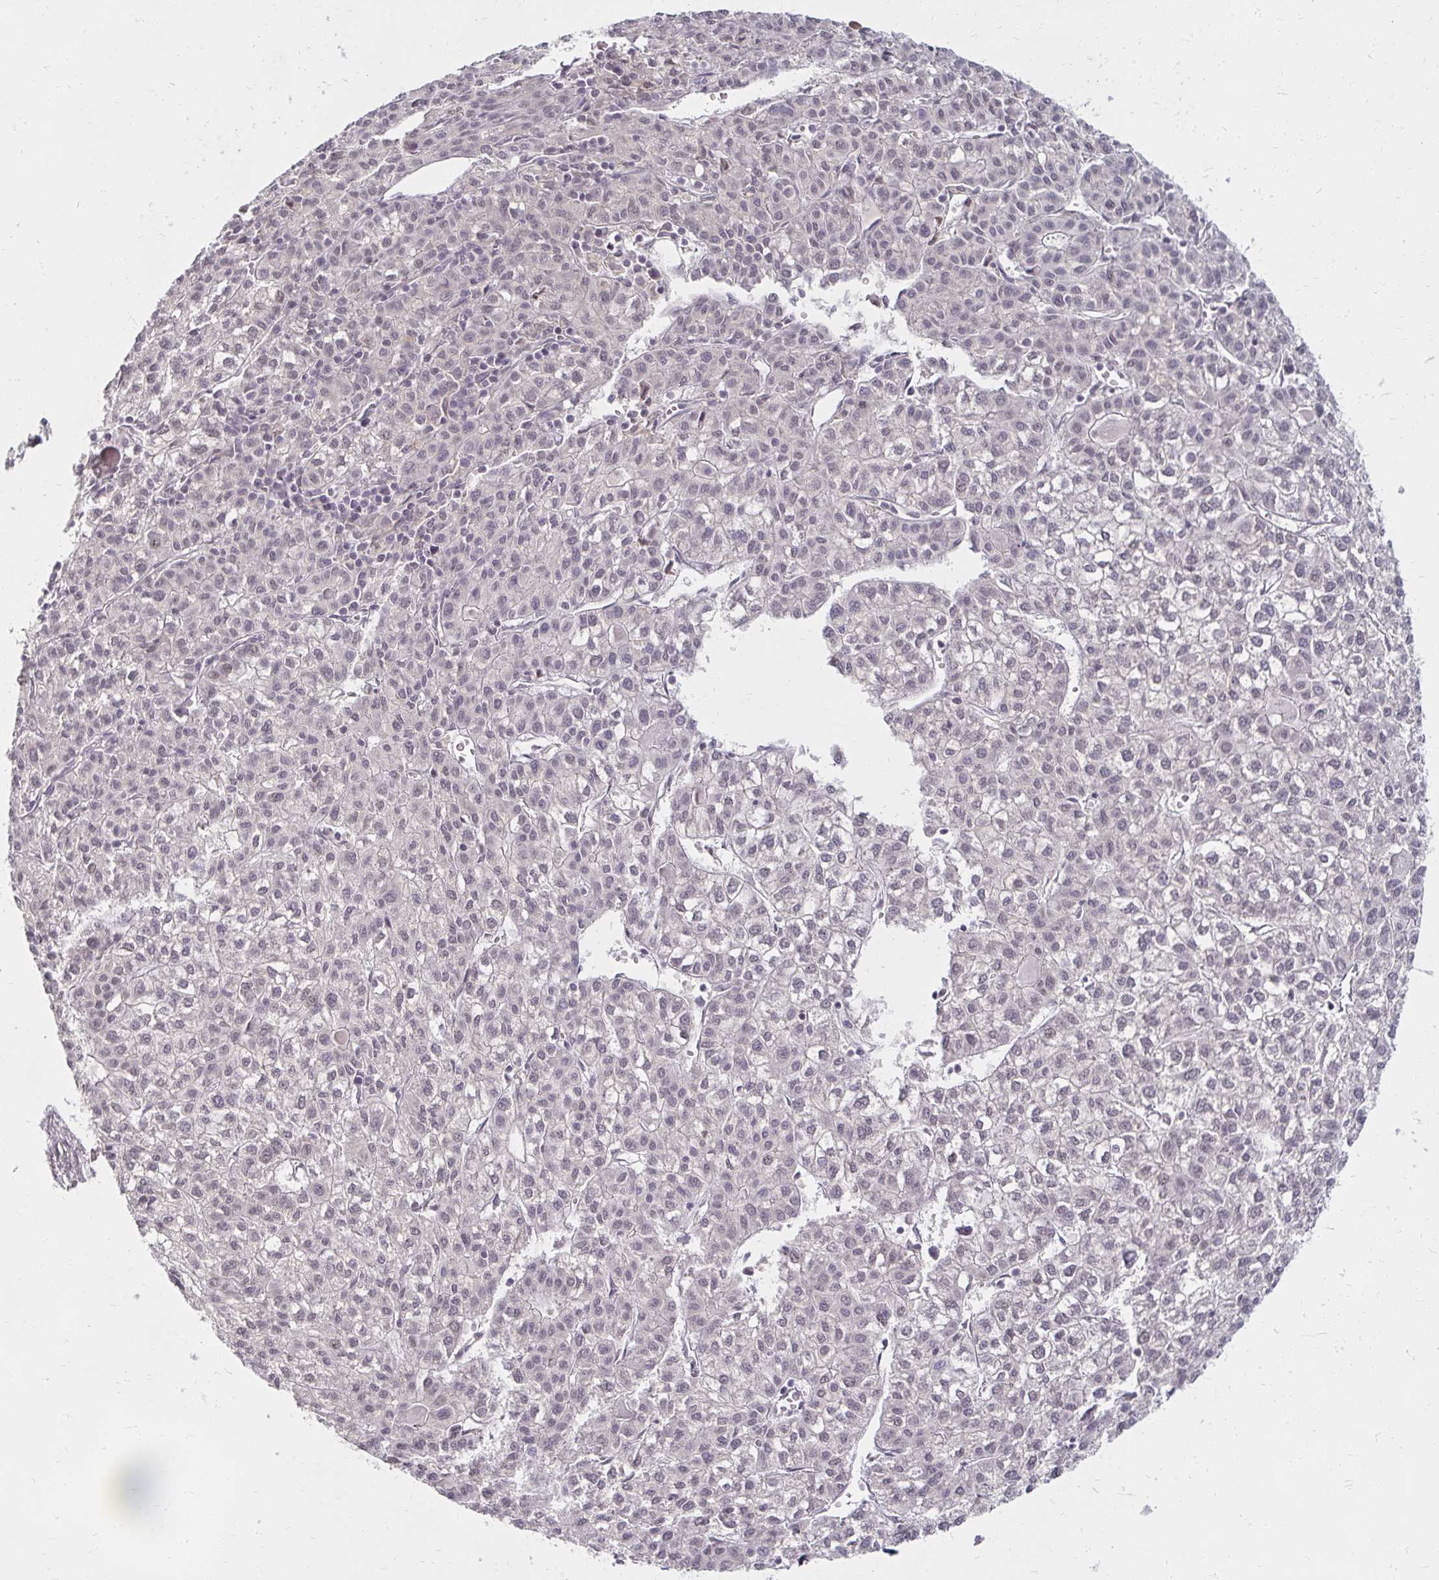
{"staining": {"intensity": "negative", "quantity": "none", "location": "none"}, "tissue": "liver cancer", "cell_type": "Tumor cells", "image_type": "cancer", "snomed": [{"axis": "morphology", "description": "Carcinoma, Hepatocellular, NOS"}, {"axis": "topography", "description": "Liver"}], "caption": "Tumor cells are negative for brown protein staining in liver cancer (hepatocellular carcinoma). (DAB (3,3'-diaminobenzidine) IHC visualized using brightfield microscopy, high magnification).", "gene": "DDN", "patient": {"sex": "female", "age": 43}}